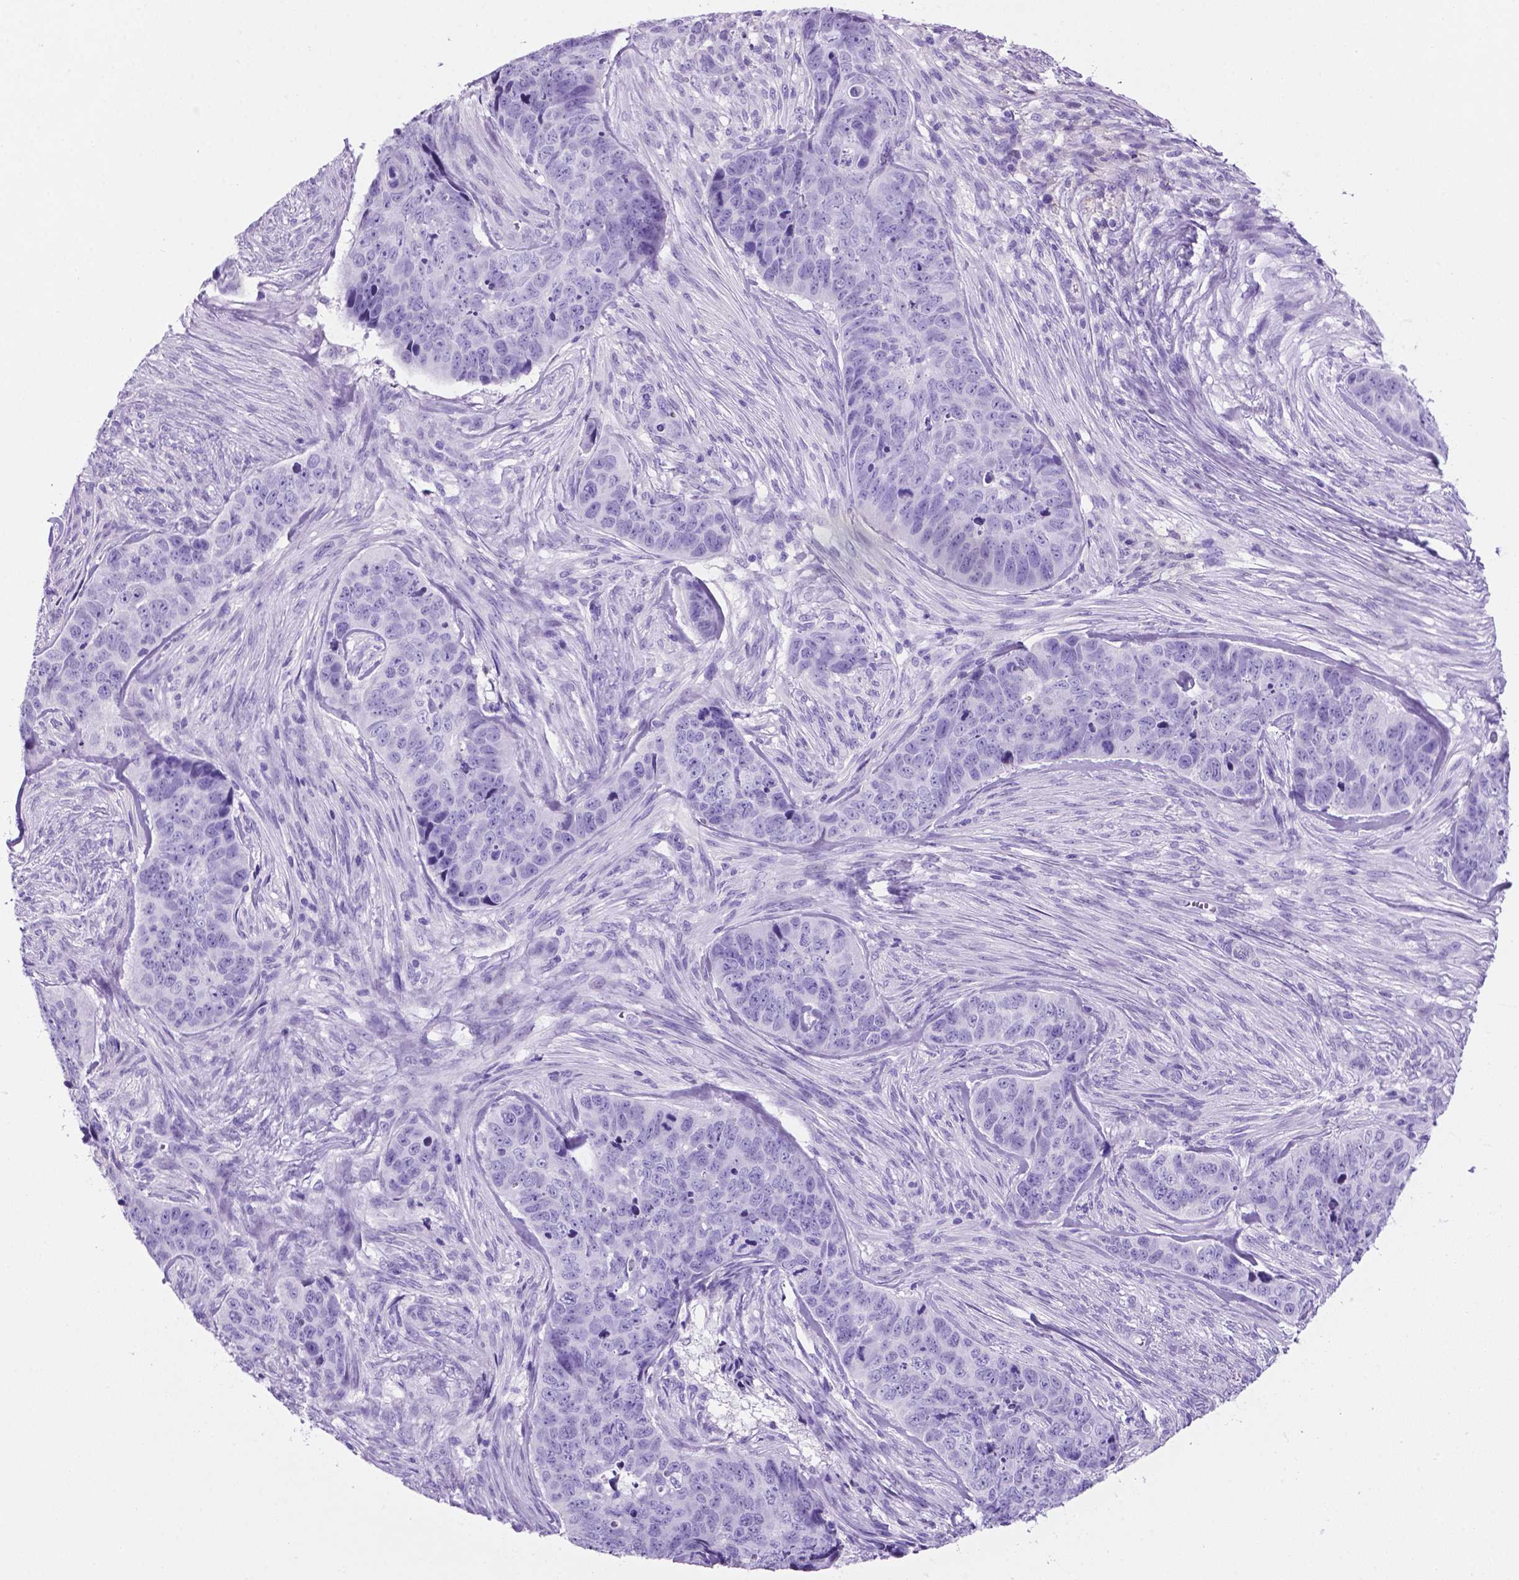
{"staining": {"intensity": "negative", "quantity": "none", "location": "none"}, "tissue": "skin cancer", "cell_type": "Tumor cells", "image_type": "cancer", "snomed": [{"axis": "morphology", "description": "Basal cell carcinoma"}, {"axis": "topography", "description": "Skin"}], "caption": "Immunohistochemistry of human skin cancer (basal cell carcinoma) displays no expression in tumor cells. (DAB immunohistochemistry with hematoxylin counter stain).", "gene": "C17orf107", "patient": {"sex": "female", "age": 82}}